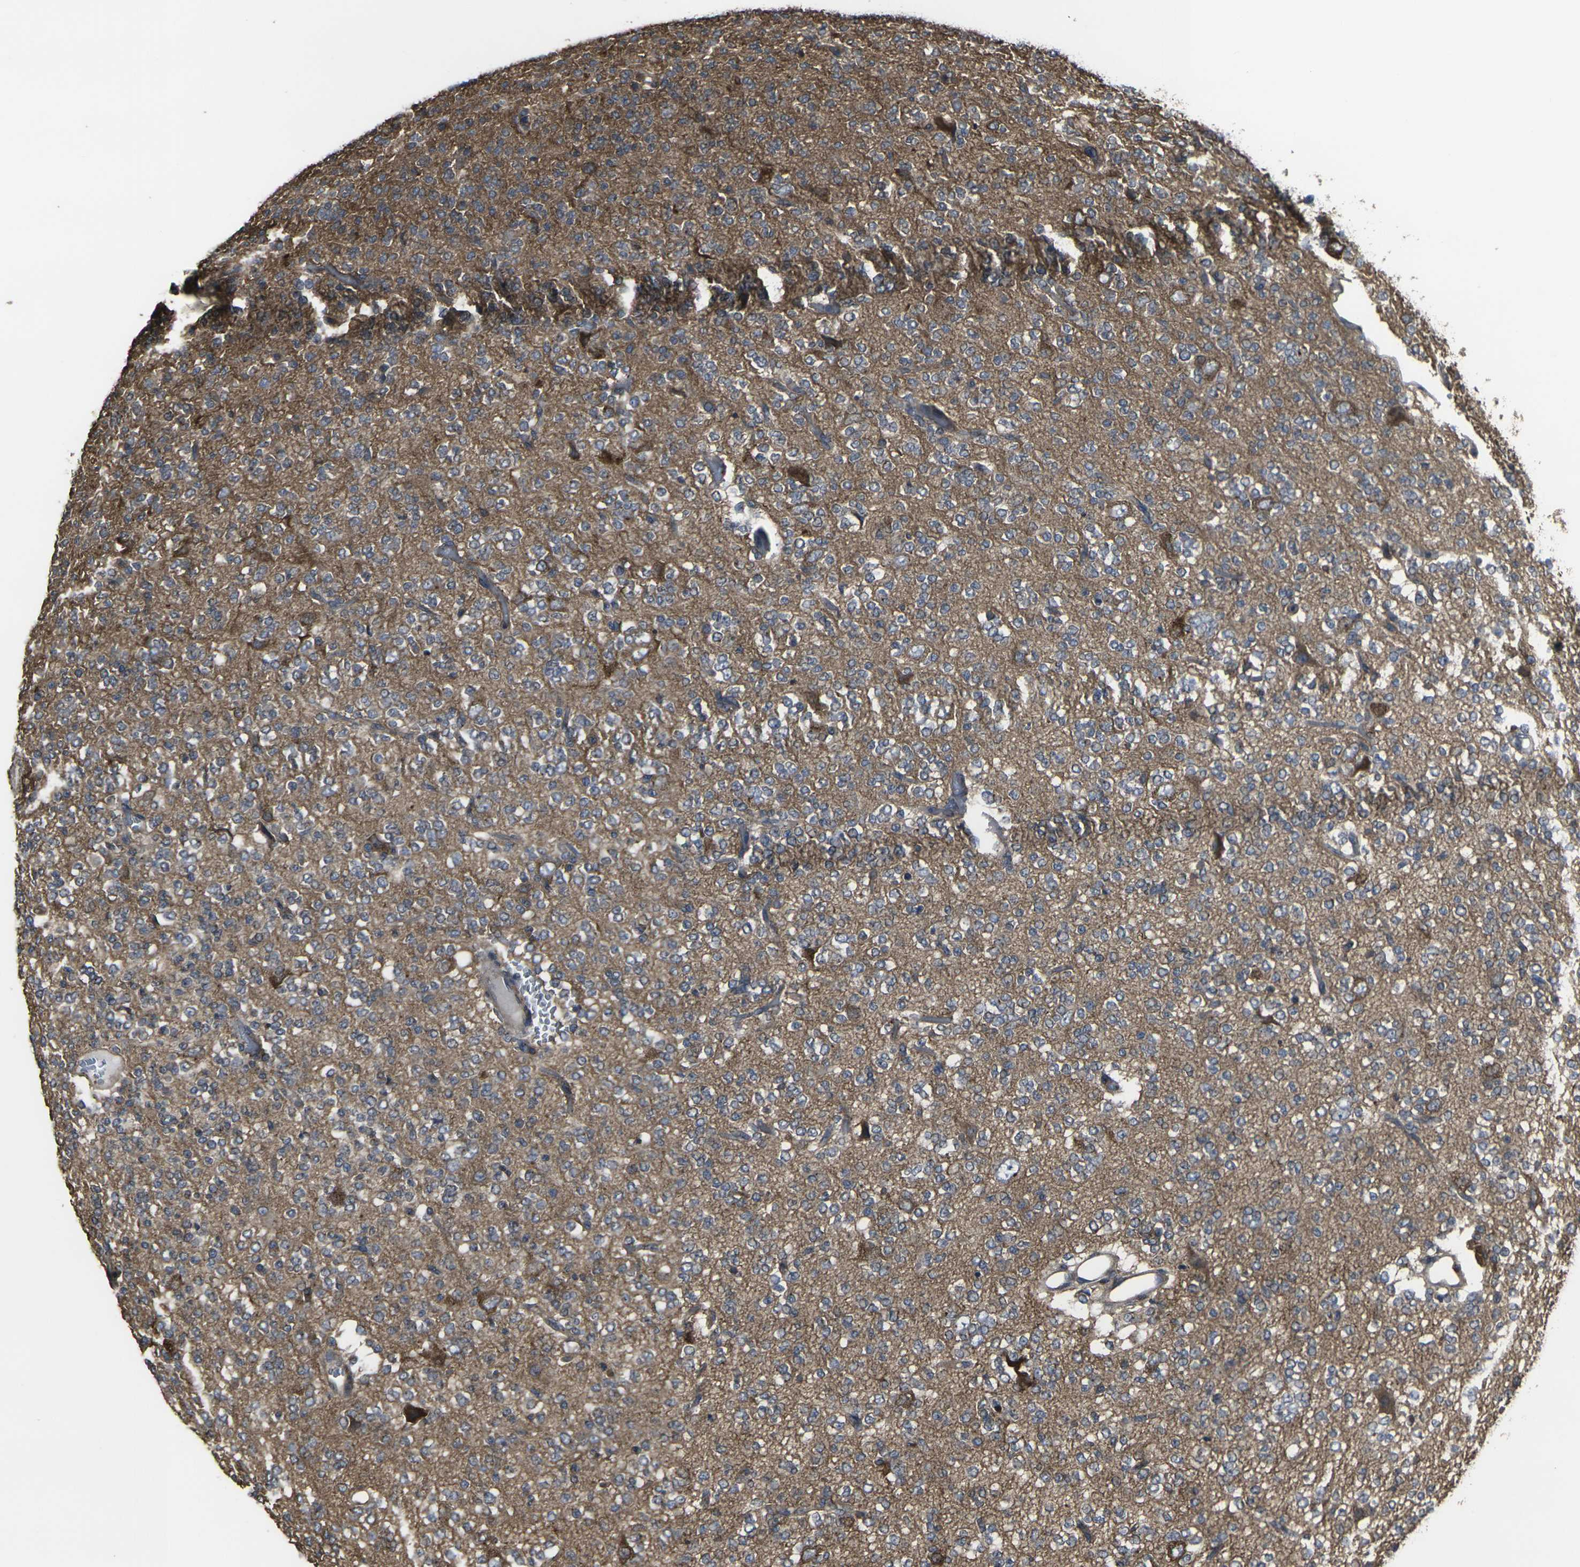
{"staining": {"intensity": "weak", "quantity": ">75%", "location": "cytoplasmic/membranous"}, "tissue": "glioma", "cell_type": "Tumor cells", "image_type": "cancer", "snomed": [{"axis": "morphology", "description": "Glioma, malignant, Low grade"}, {"axis": "topography", "description": "Brain"}], "caption": "High-magnification brightfield microscopy of low-grade glioma (malignant) stained with DAB (3,3'-diaminobenzidine) (brown) and counterstained with hematoxylin (blue). tumor cells exhibit weak cytoplasmic/membranous expression is identified in about>75% of cells.", "gene": "PRKACB", "patient": {"sex": "male", "age": 38}}